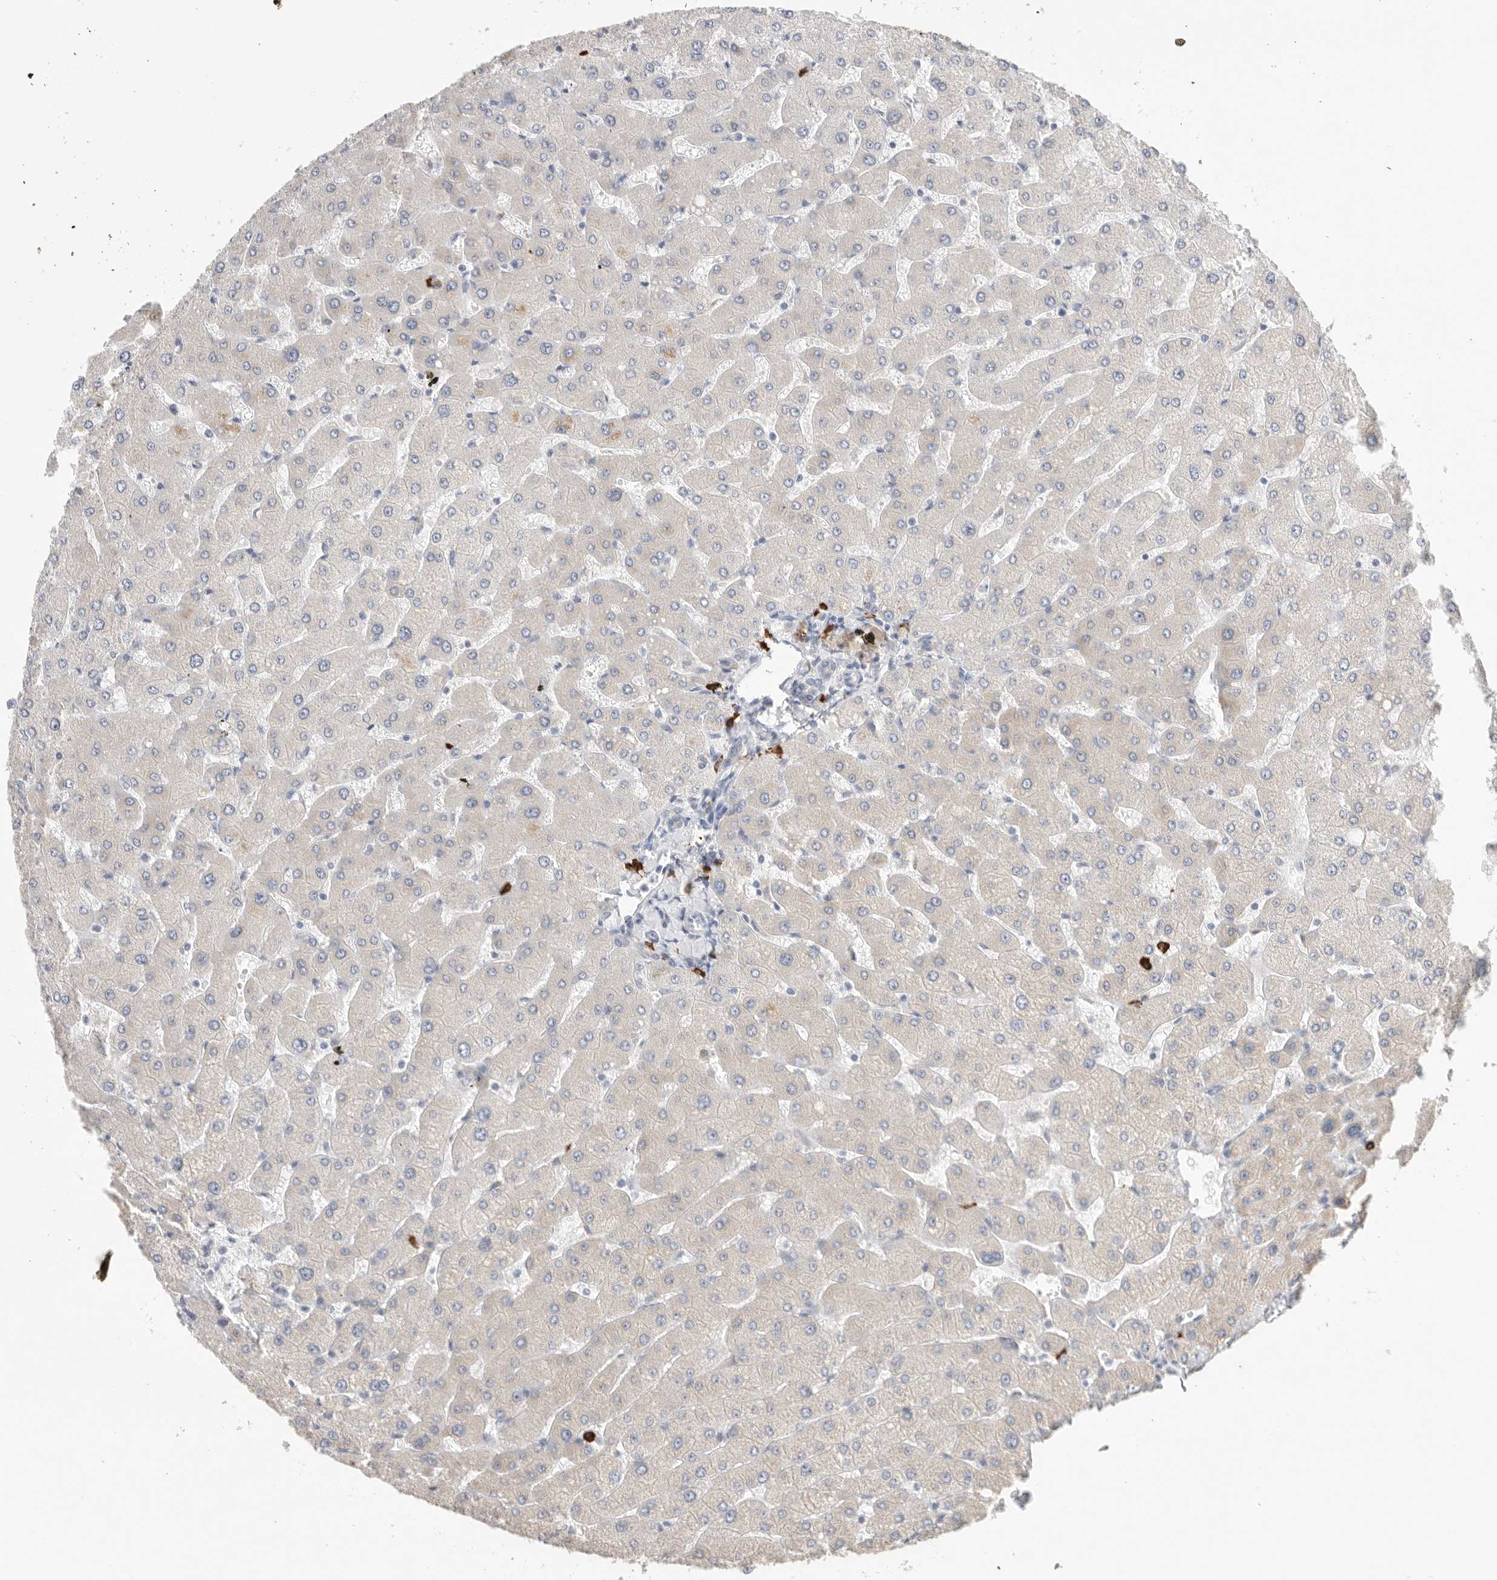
{"staining": {"intensity": "negative", "quantity": "none", "location": "none"}, "tissue": "liver", "cell_type": "Cholangiocytes", "image_type": "normal", "snomed": [{"axis": "morphology", "description": "Normal tissue, NOS"}, {"axis": "topography", "description": "Liver"}], "caption": "The photomicrograph shows no significant expression in cholangiocytes of liver.", "gene": "BLOC1S5", "patient": {"sex": "male", "age": 55}}